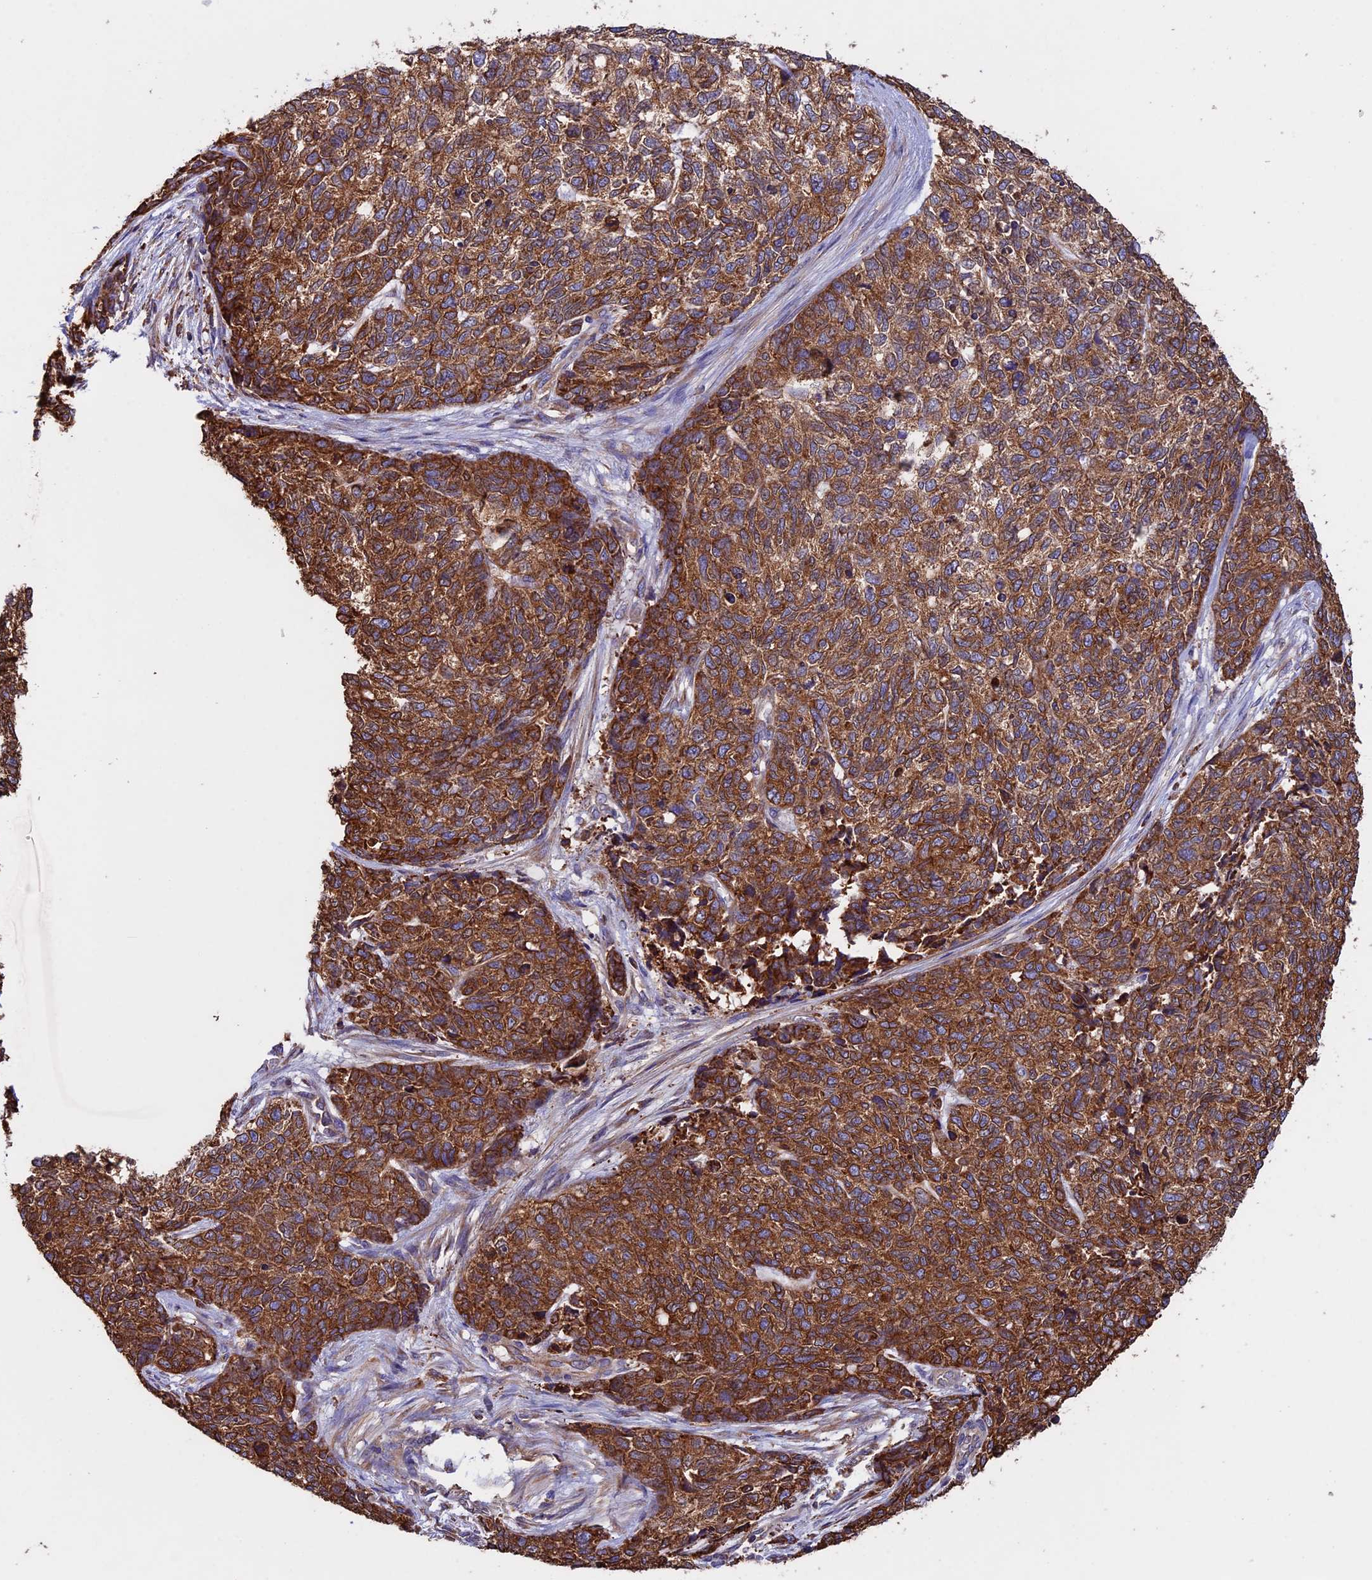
{"staining": {"intensity": "strong", "quantity": ">75%", "location": "cytoplasmic/membranous"}, "tissue": "cervical cancer", "cell_type": "Tumor cells", "image_type": "cancer", "snomed": [{"axis": "morphology", "description": "Squamous cell carcinoma, NOS"}, {"axis": "topography", "description": "Cervix"}], "caption": "Immunohistochemical staining of human cervical squamous cell carcinoma displays strong cytoplasmic/membranous protein positivity in about >75% of tumor cells.", "gene": "BTBD3", "patient": {"sex": "female", "age": 63}}